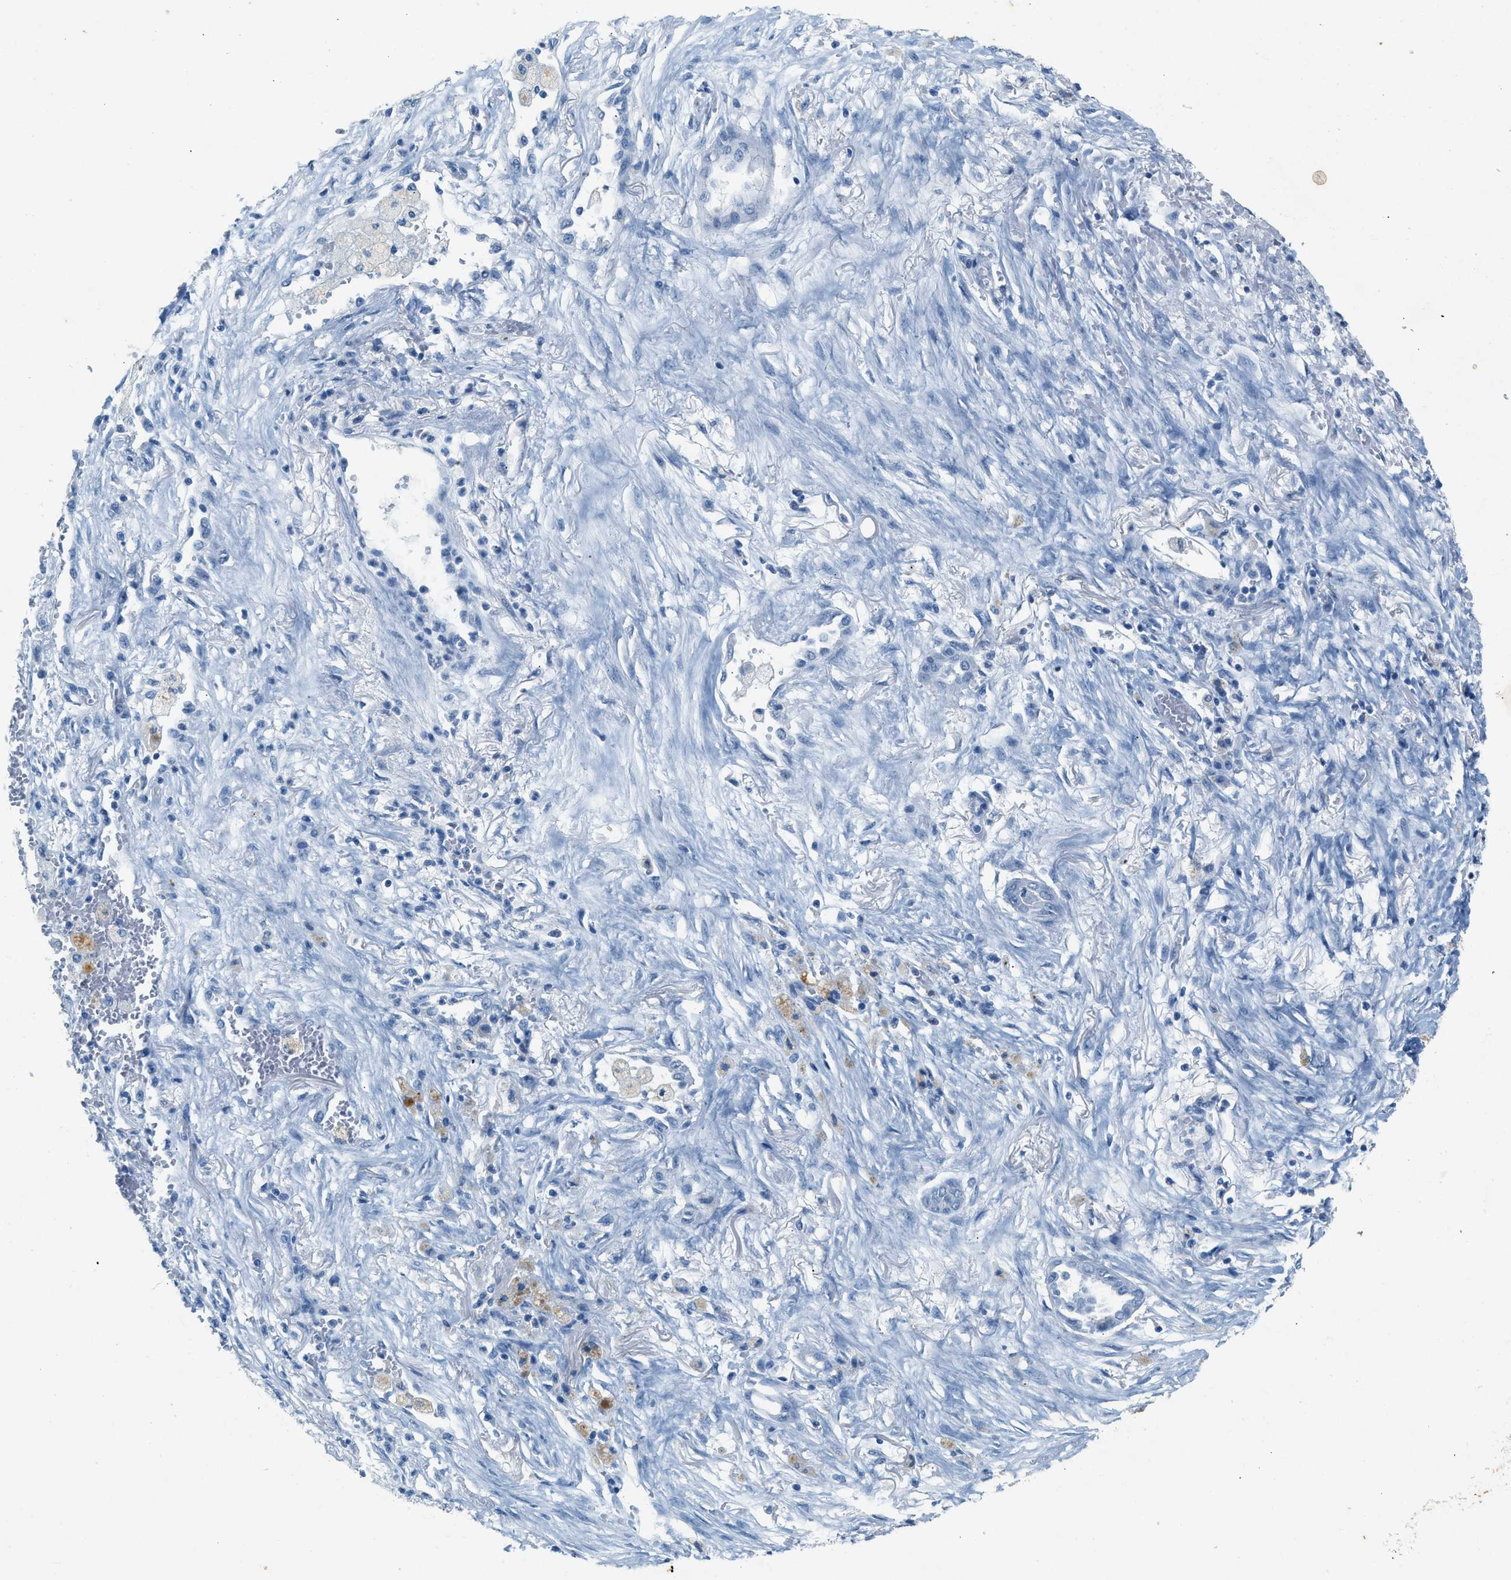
{"staining": {"intensity": "negative", "quantity": "none", "location": "none"}, "tissue": "lung cancer", "cell_type": "Tumor cells", "image_type": "cancer", "snomed": [{"axis": "morphology", "description": "Squamous cell carcinoma, NOS"}, {"axis": "topography", "description": "Lung"}], "caption": "Lung squamous cell carcinoma was stained to show a protein in brown. There is no significant expression in tumor cells.", "gene": "HHATL", "patient": {"sex": "male", "age": 61}}